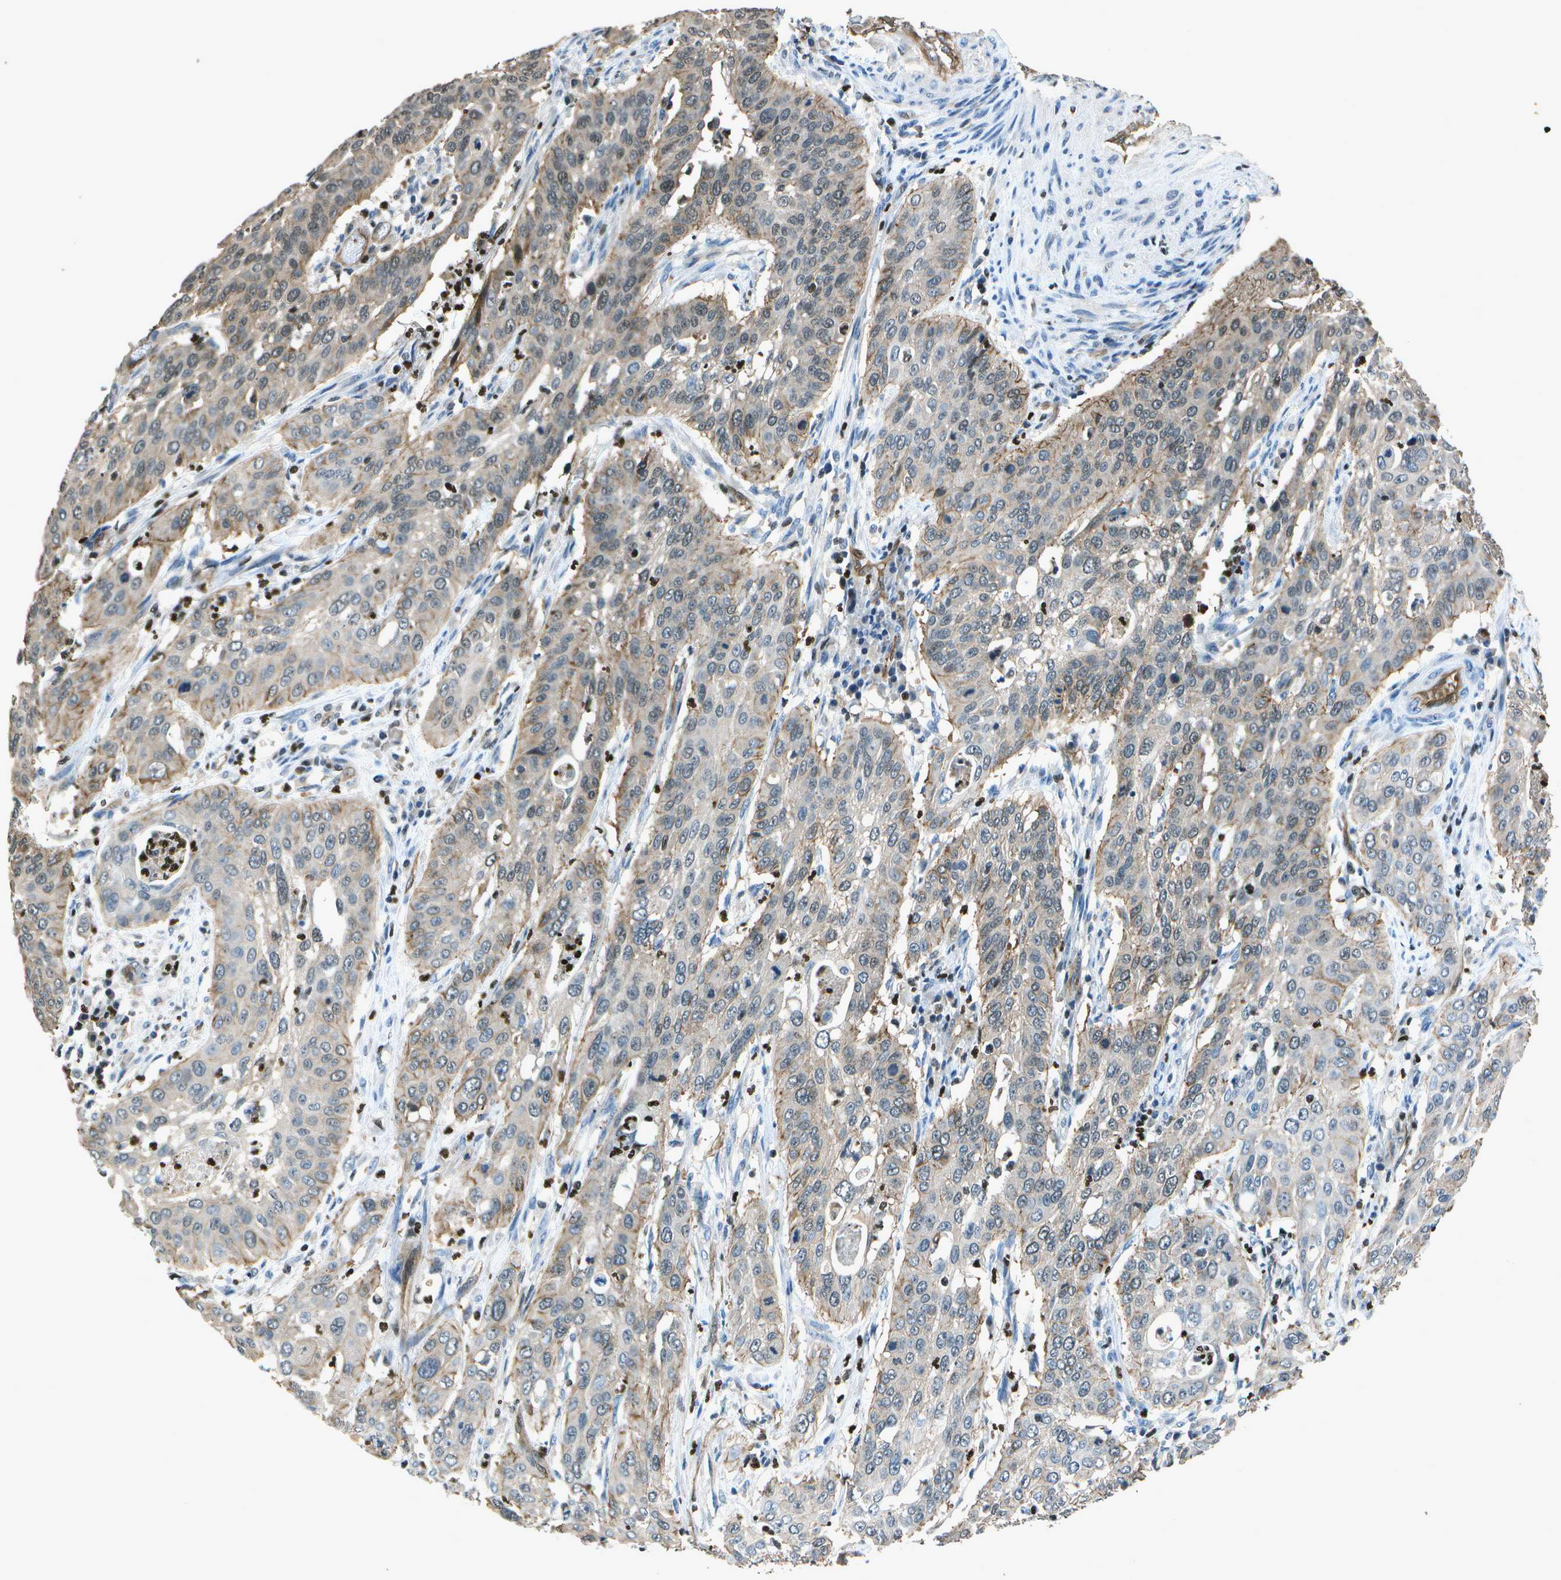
{"staining": {"intensity": "moderate", "quantity": "<25%", "location": "cytoplasmic/membranous,nuclear"}, "tissue": "cervical cancer", "cell_type": "Tumor cells", "image_type": "cancer", "snomed": [{"axis": "morphology", "description": "Normal tissue, NOS"}, {"axis": "morphology", "description": "Squamous cell carcinoma, NOS"}, {"axis": "topography", "description": "Cervix"}], "caption": "Immunohistochemistry (IHC) of squamous cell carcinoma (cervical) shows low levels of moderate cytoplasmic/membranous and nuclear expression in approximately <25% of tumor cells.", "gene": "PDLIM1", "patient": {"sex": "female", "age": 39}}